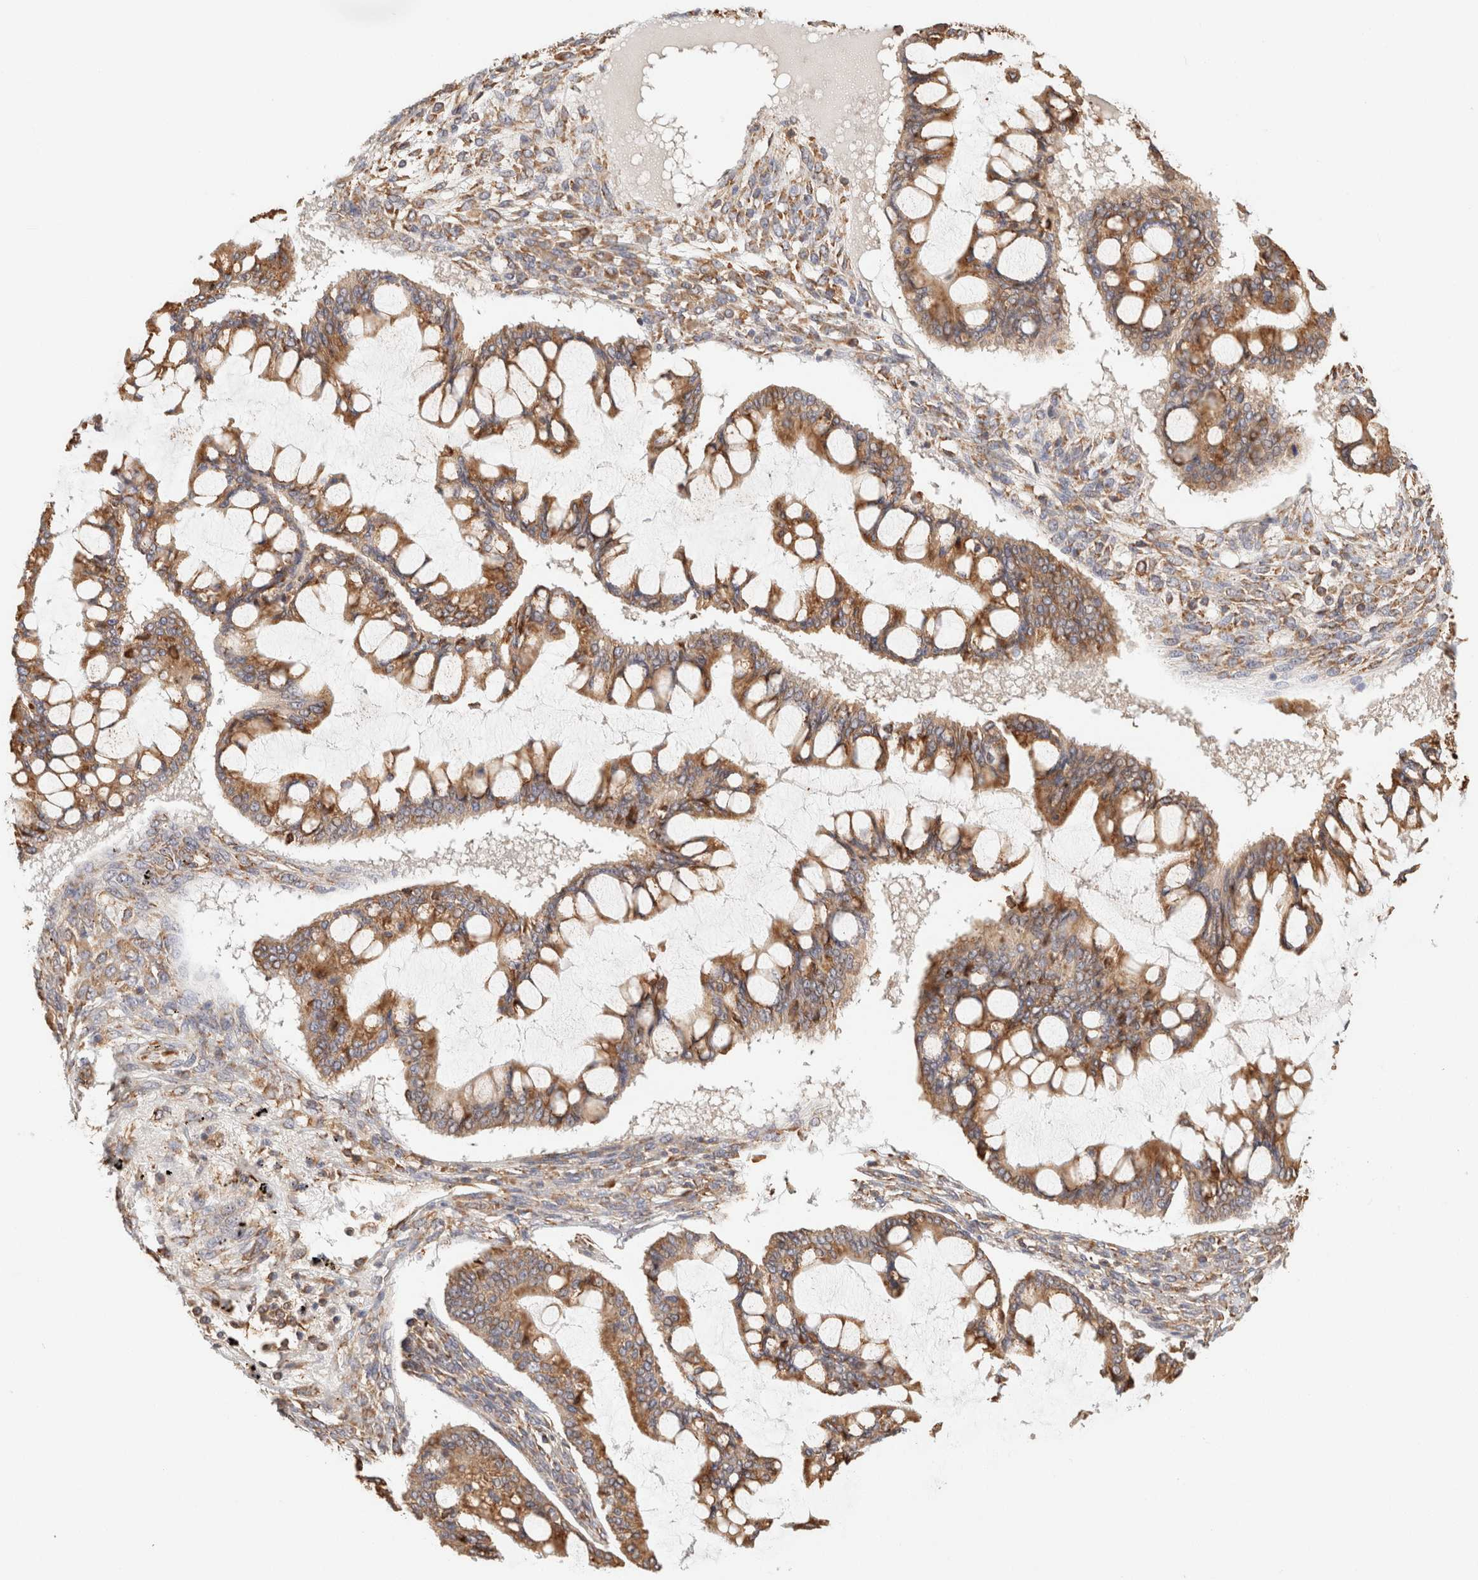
{"staining": {"intensity": "moderate", "quantity": ">75%", "location": "cytoplasmic/membranous"}, "tissue": "ovarian cancer", "cell_type": "Tumor cells", "image_type": "cancer", "snomed": [{"axis": "morphology", "description": "Cystadenocarcinoma, mucinous, NOS"}, {"axis": "topography", "description": "Ovary"}], "caption": "Moderate cytoplasmic/membranous expression for a protein is present in about >75% of tumor cells of mucinous cystadenocarcinoma (ovarian) using immunohistochemistry.", "gene": "FER", "patient": {"sex": "female", "age": 73}}